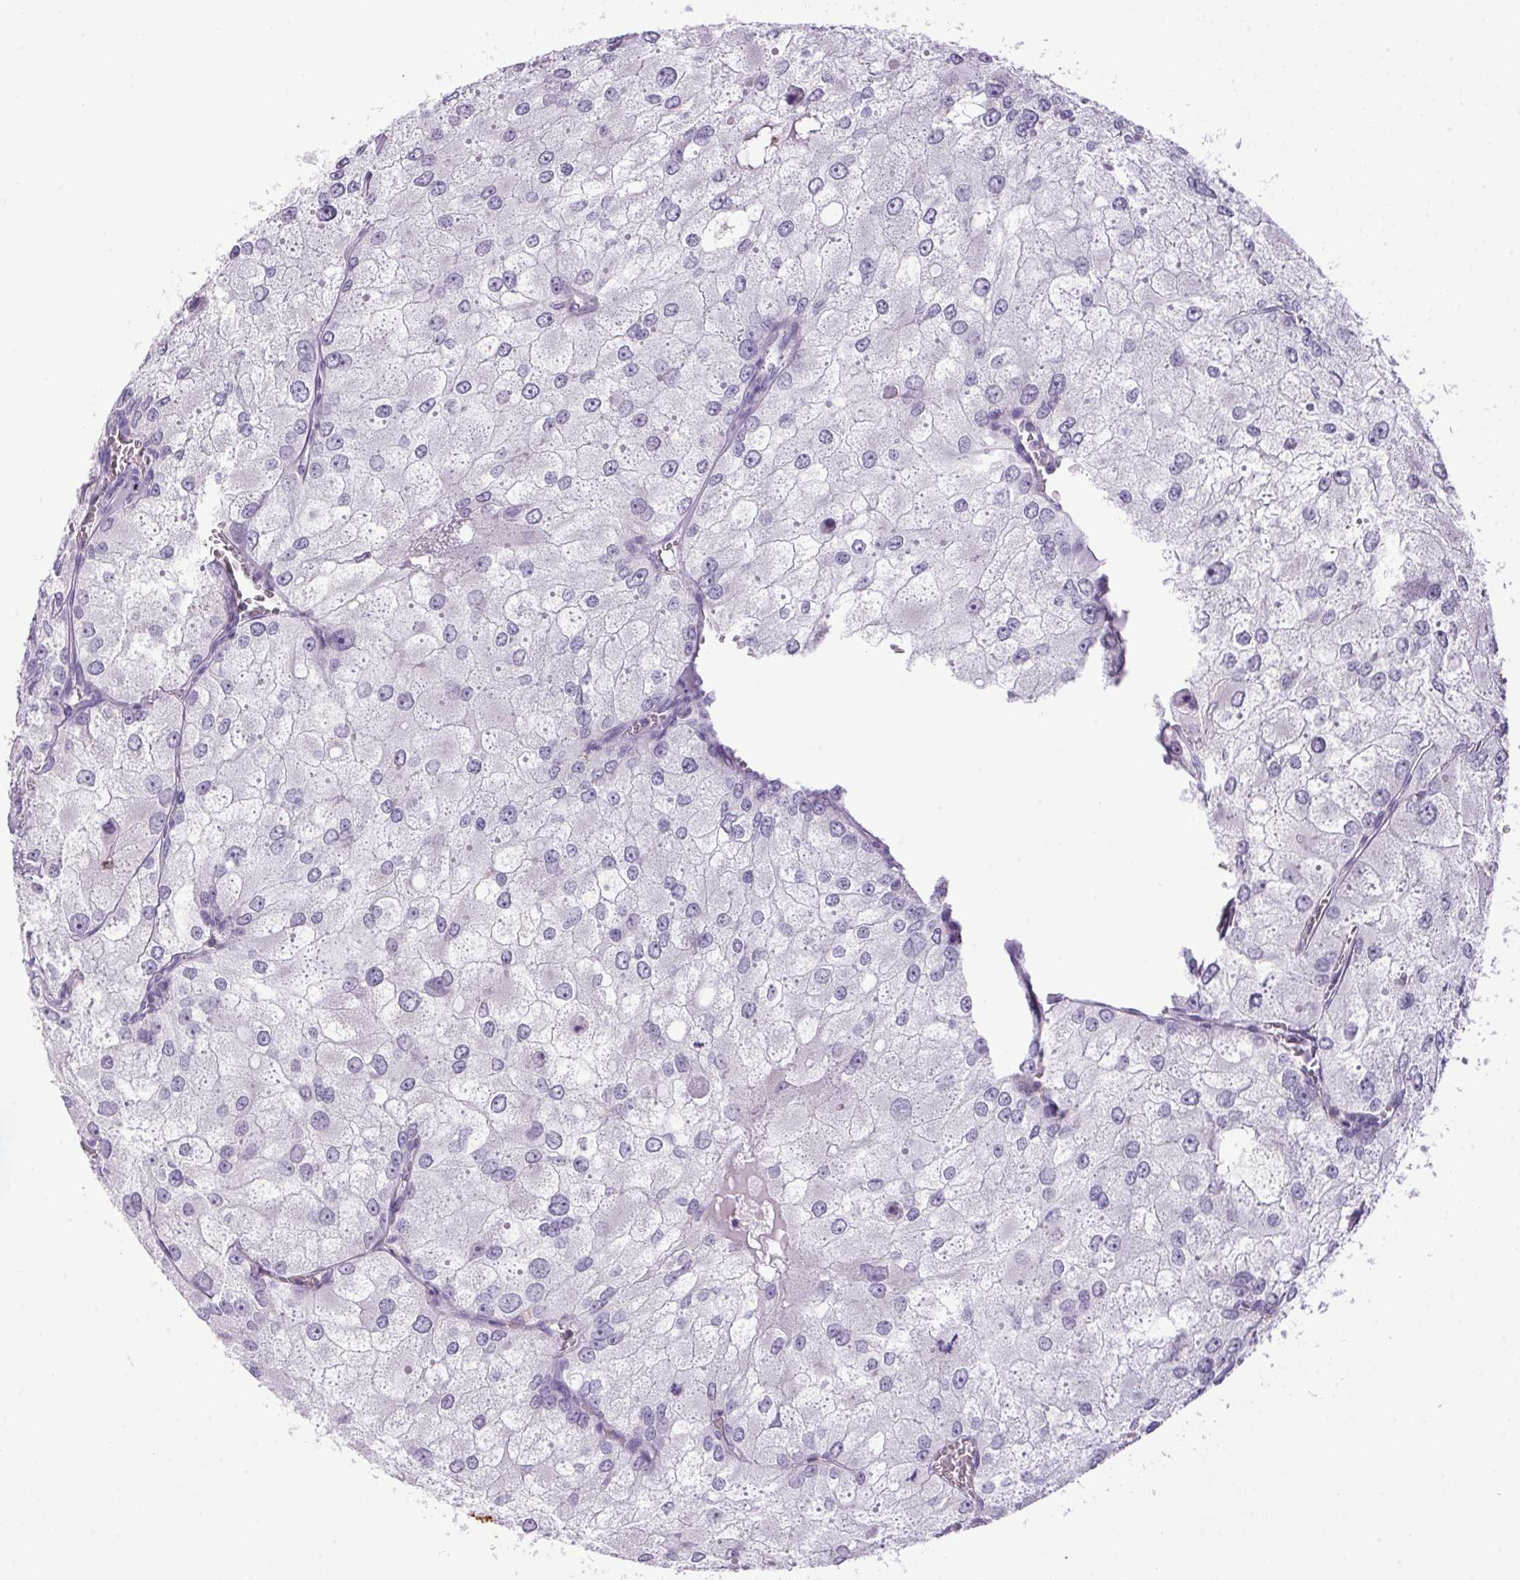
{"staining": {"intensity": "negative", "quantity": "none", "location": "none"}, "tissue": "renal cancer", "cell_type": "Tumor cells", "image_type": "cancer", "snomed": [{"axis": "morphology", "description": "Adenocarcinoma, NOS"}, {"axis": "topography", "description": "Kidney"}], "caption": "Immunohistochemical staining of human renal adenocarcinoma demonstrates no significant expression in tumor cells.", "gene": "S100A2", "patient": {"sex": "female", "age": 70}}